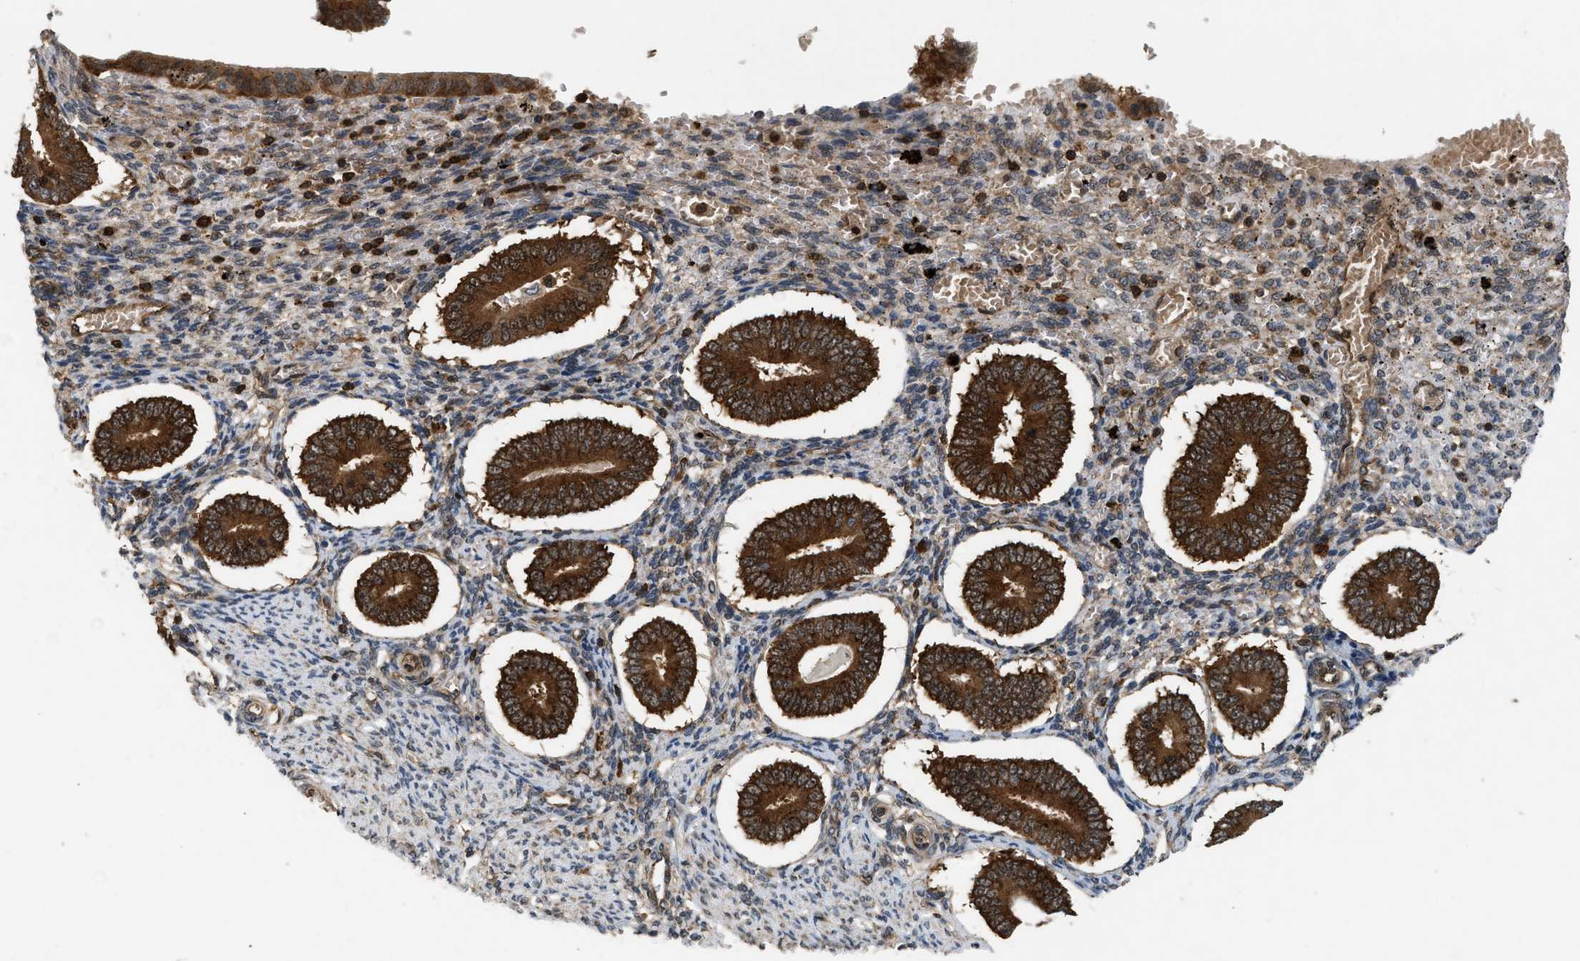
{"staining": {"intensity": "moderate", "quantity": "25%-75%", "location": "cytoplasmic/membranous"}, "tissue": "endometrium", "cell_type": "Cells in endometrial stroma", "image_type": "normal", "snomed": [{"axis": "morphology", "description": "Normal tissue, NOS"}, {"axis": "topography", "description": "Endometrium"}], "caption": "A high-resolution histopathology image shows IHC staining of unremarkable endometrium, which reveals moderate cytoplasmic/membranous staining in approximately 25%-75% of cells in endometrial stroma.", "gene": "OXSR1", "patient": {"sex": "female", "age": 42}}